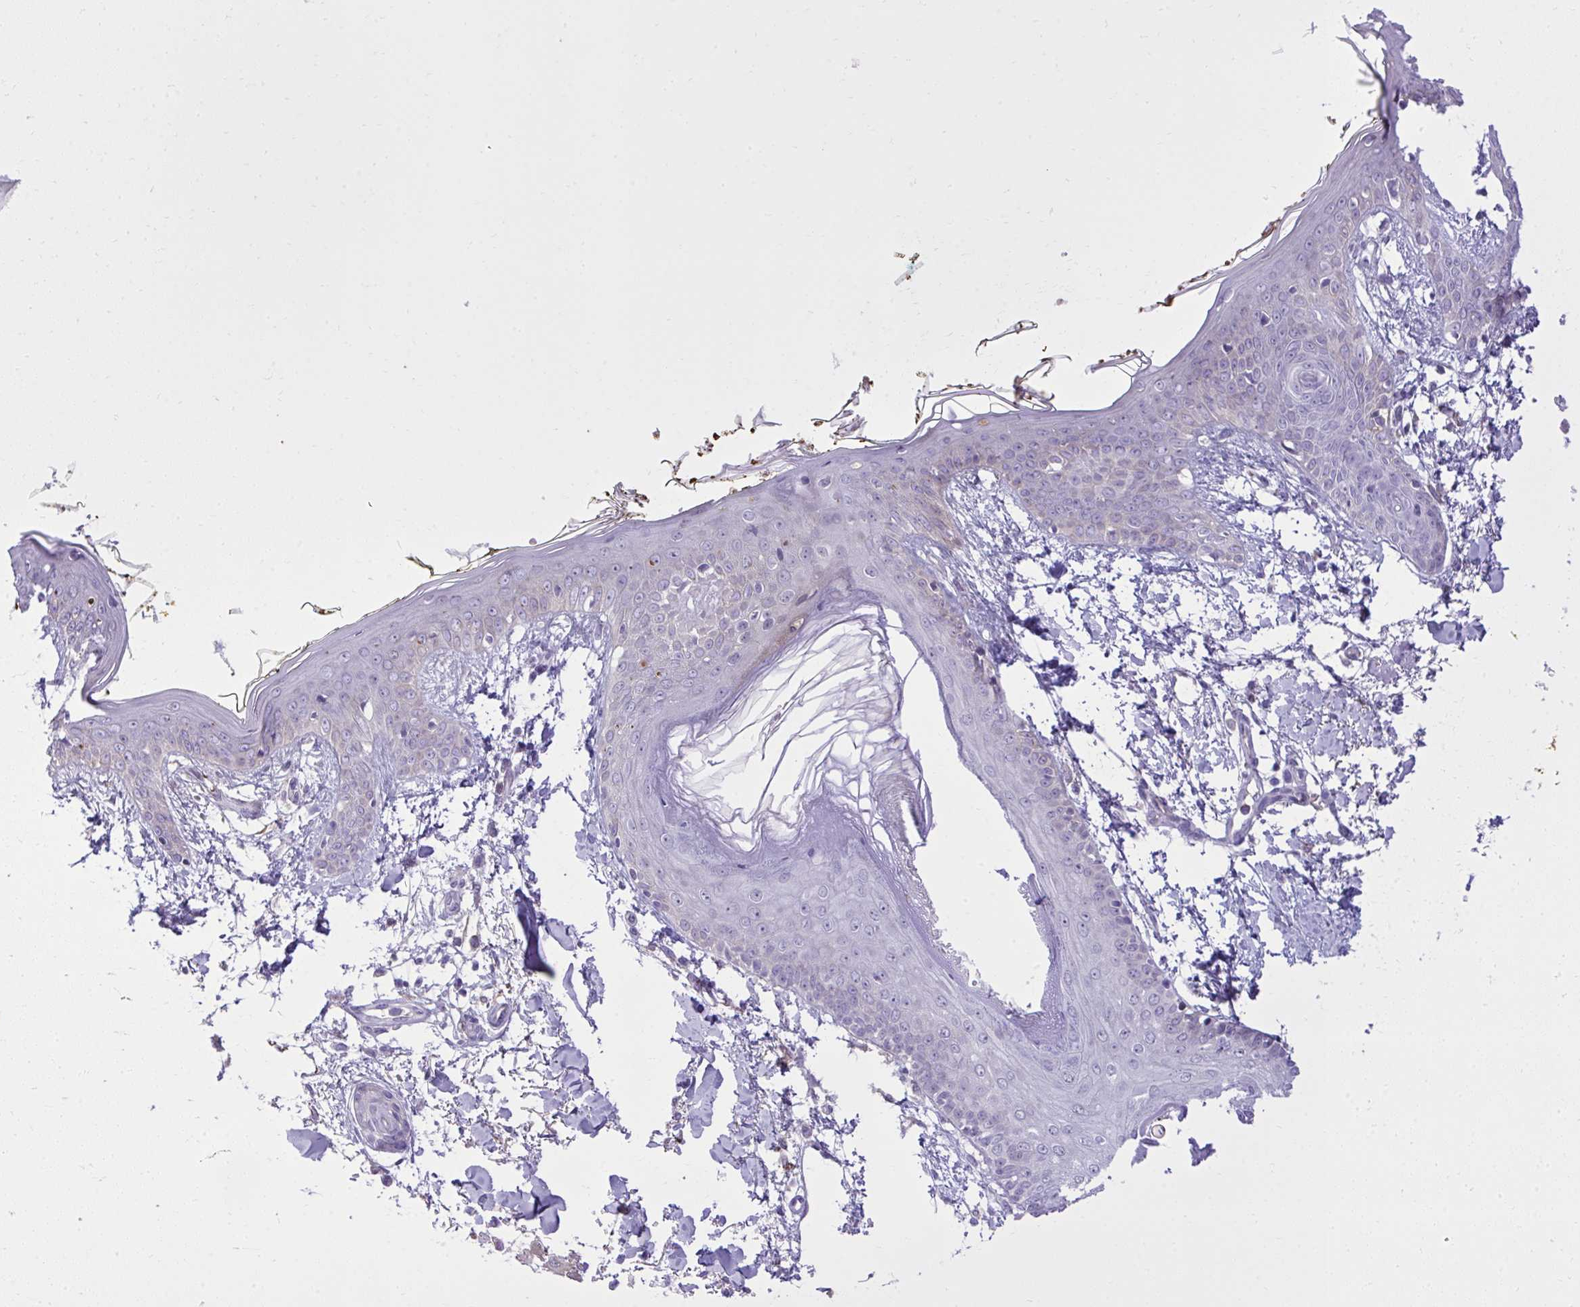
{"staining": {"intensity": "negative", "quantity": "none", "location": "none"}, "tissue": "skin", "cell_type": "Fibroblasts", "image_type": "normal", "snomed": [{"axis": "morphology", "description": "Normal tissue, NOS"}, {"axis": "topography", "description": "Skin"}], "caption": "Photomicrograph shows no significant protein positivity in fibroblasts of normal skin.", "gene": "PITPNM3", "patient": {"sex": "female", "age": 34}}